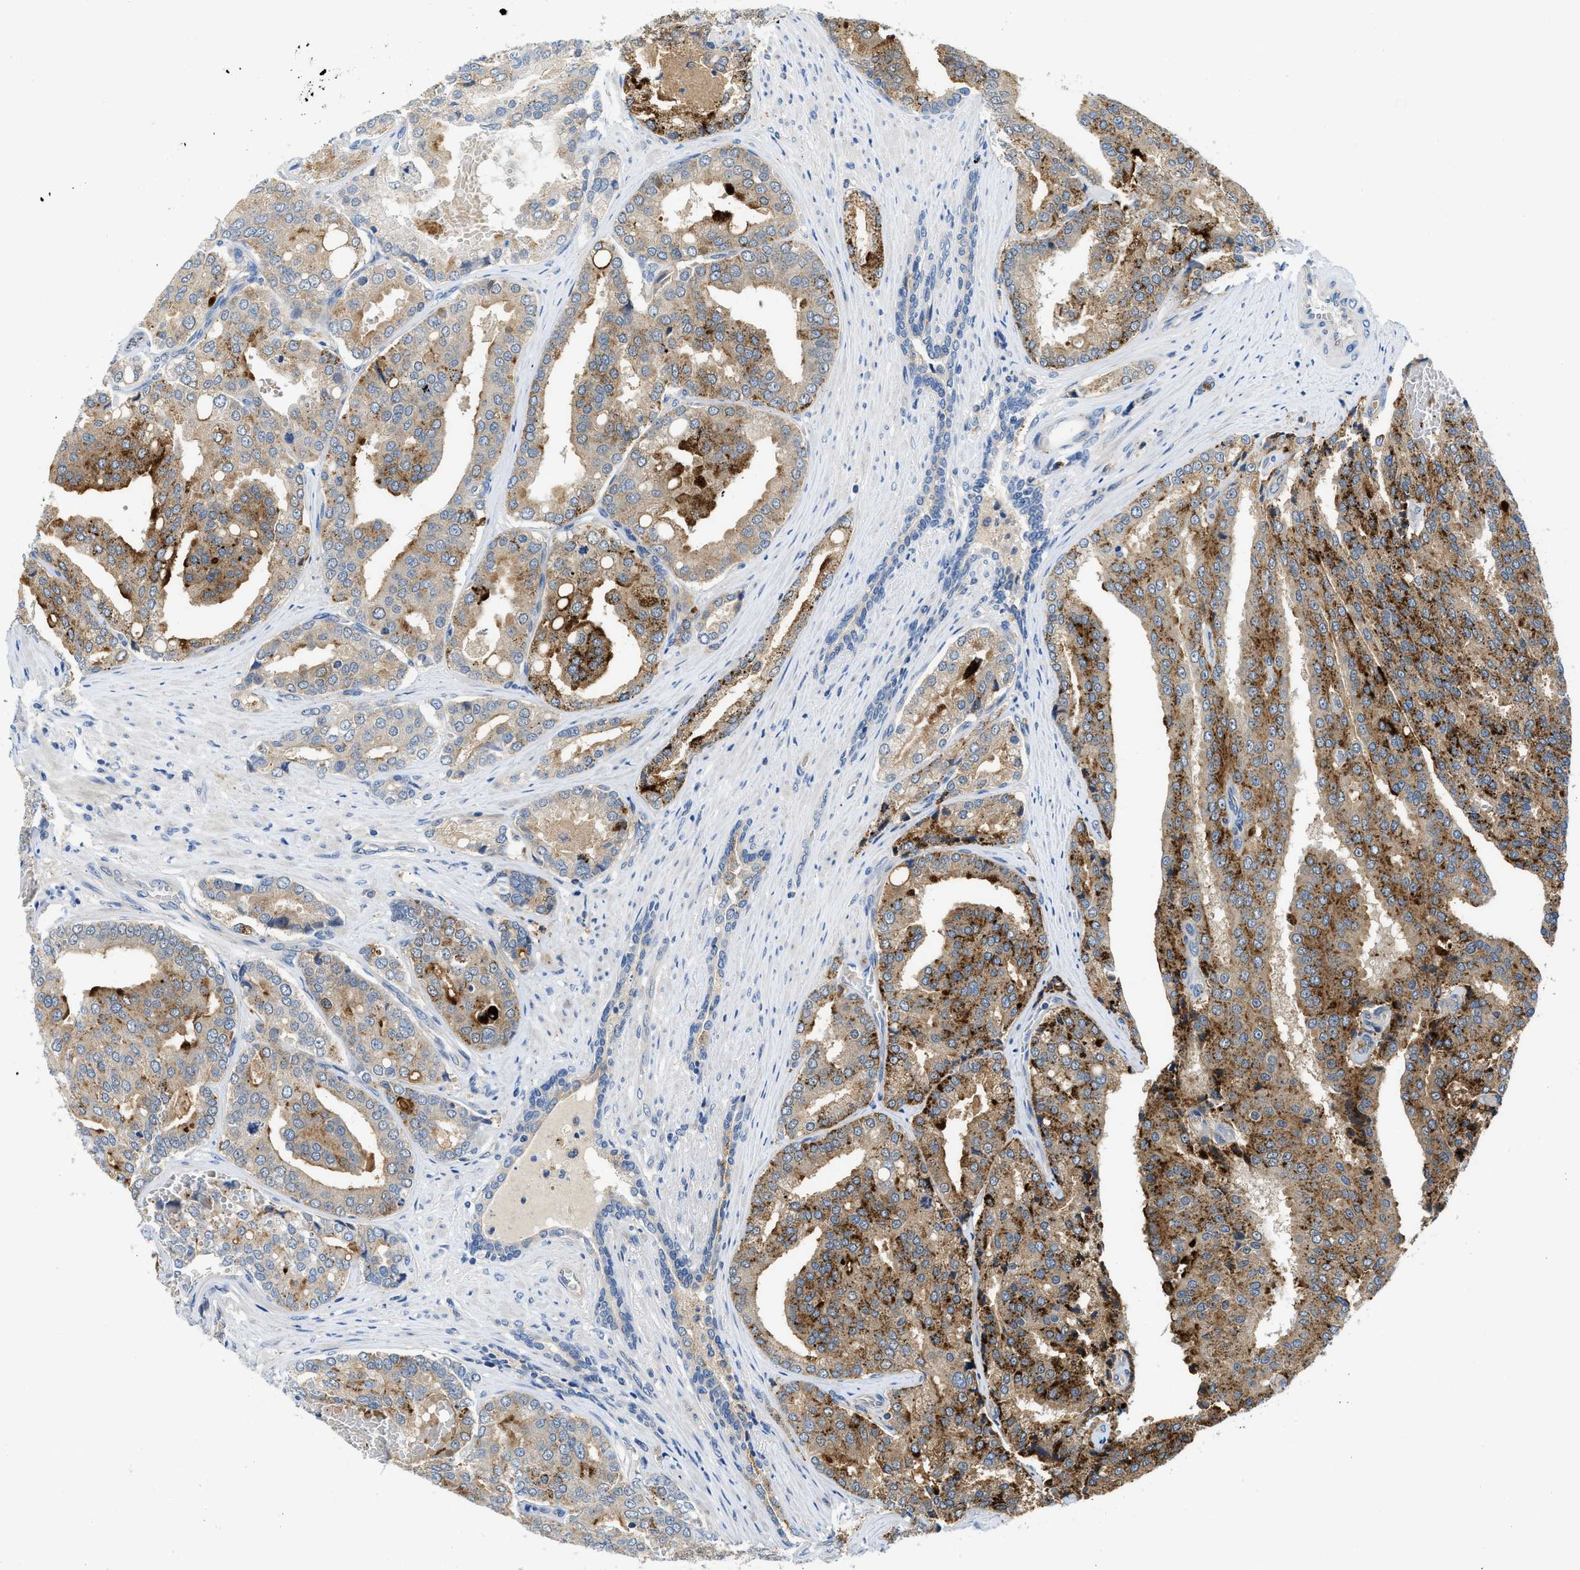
{"staining": {"intensity": "strong", "quantity": "25%-75%", "location": "cytoplasmic/membranous"}, "tissue": "prostate cancer", "cell_type": "Tumor cells", "image_type": "cancer", "snomed": [{"axis": "morphology", "description": "Adenocarcinoma, High grade"}, {"axis": "topography", "description": "Prostate"}], "caption": "An image showing strong cytoplasmic/membranous expression in about 25%-75% of tumor cells in adenocarcinoma (high-grade) (prostate), as visualized by brown immunohistochemical staining.", "gene": "RIPK2", "patient": {"sex": "male", "age": 50}}